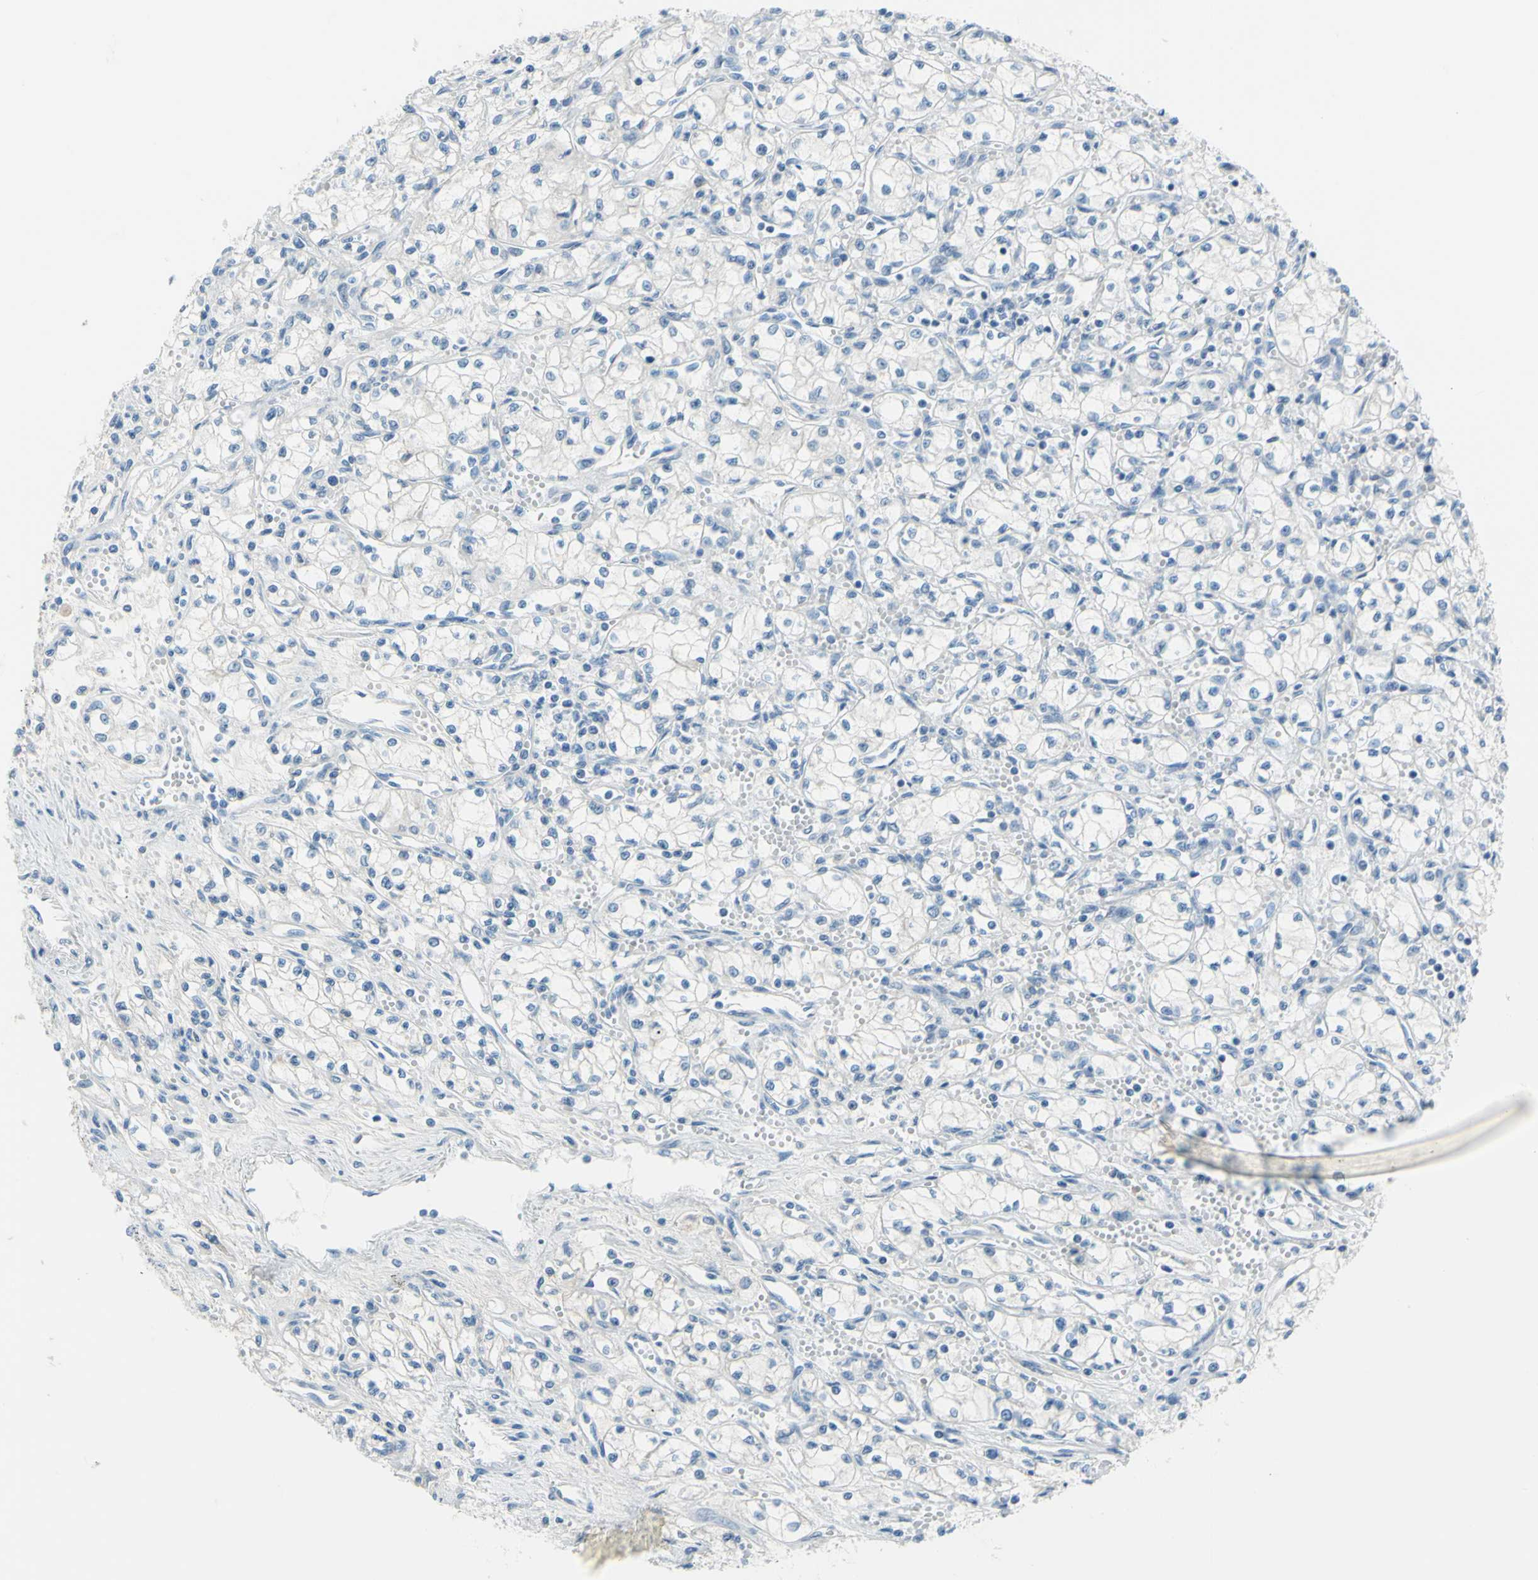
{"staining": {"intensity": "negative", "quantity": "none", "location": "none"}, "tissue": "renal cancer", "cell_type": "Tumor cells", "image_type": "cancer", "snomed": [{"axis": "morphology", "description": "Normal tissue, NOS"}, {"axis": "morphology", "description": "Adenocarcinoma, NOS"}, {"axis": "topography", "description": "Kidney"}], "caption": "This is an IHC micrograph of human renal cancer (adenocarcinoma). There is no expression in tumor cells.", "gene": "SLC1A2", "patient": {"sex": "male", "age": 59}}